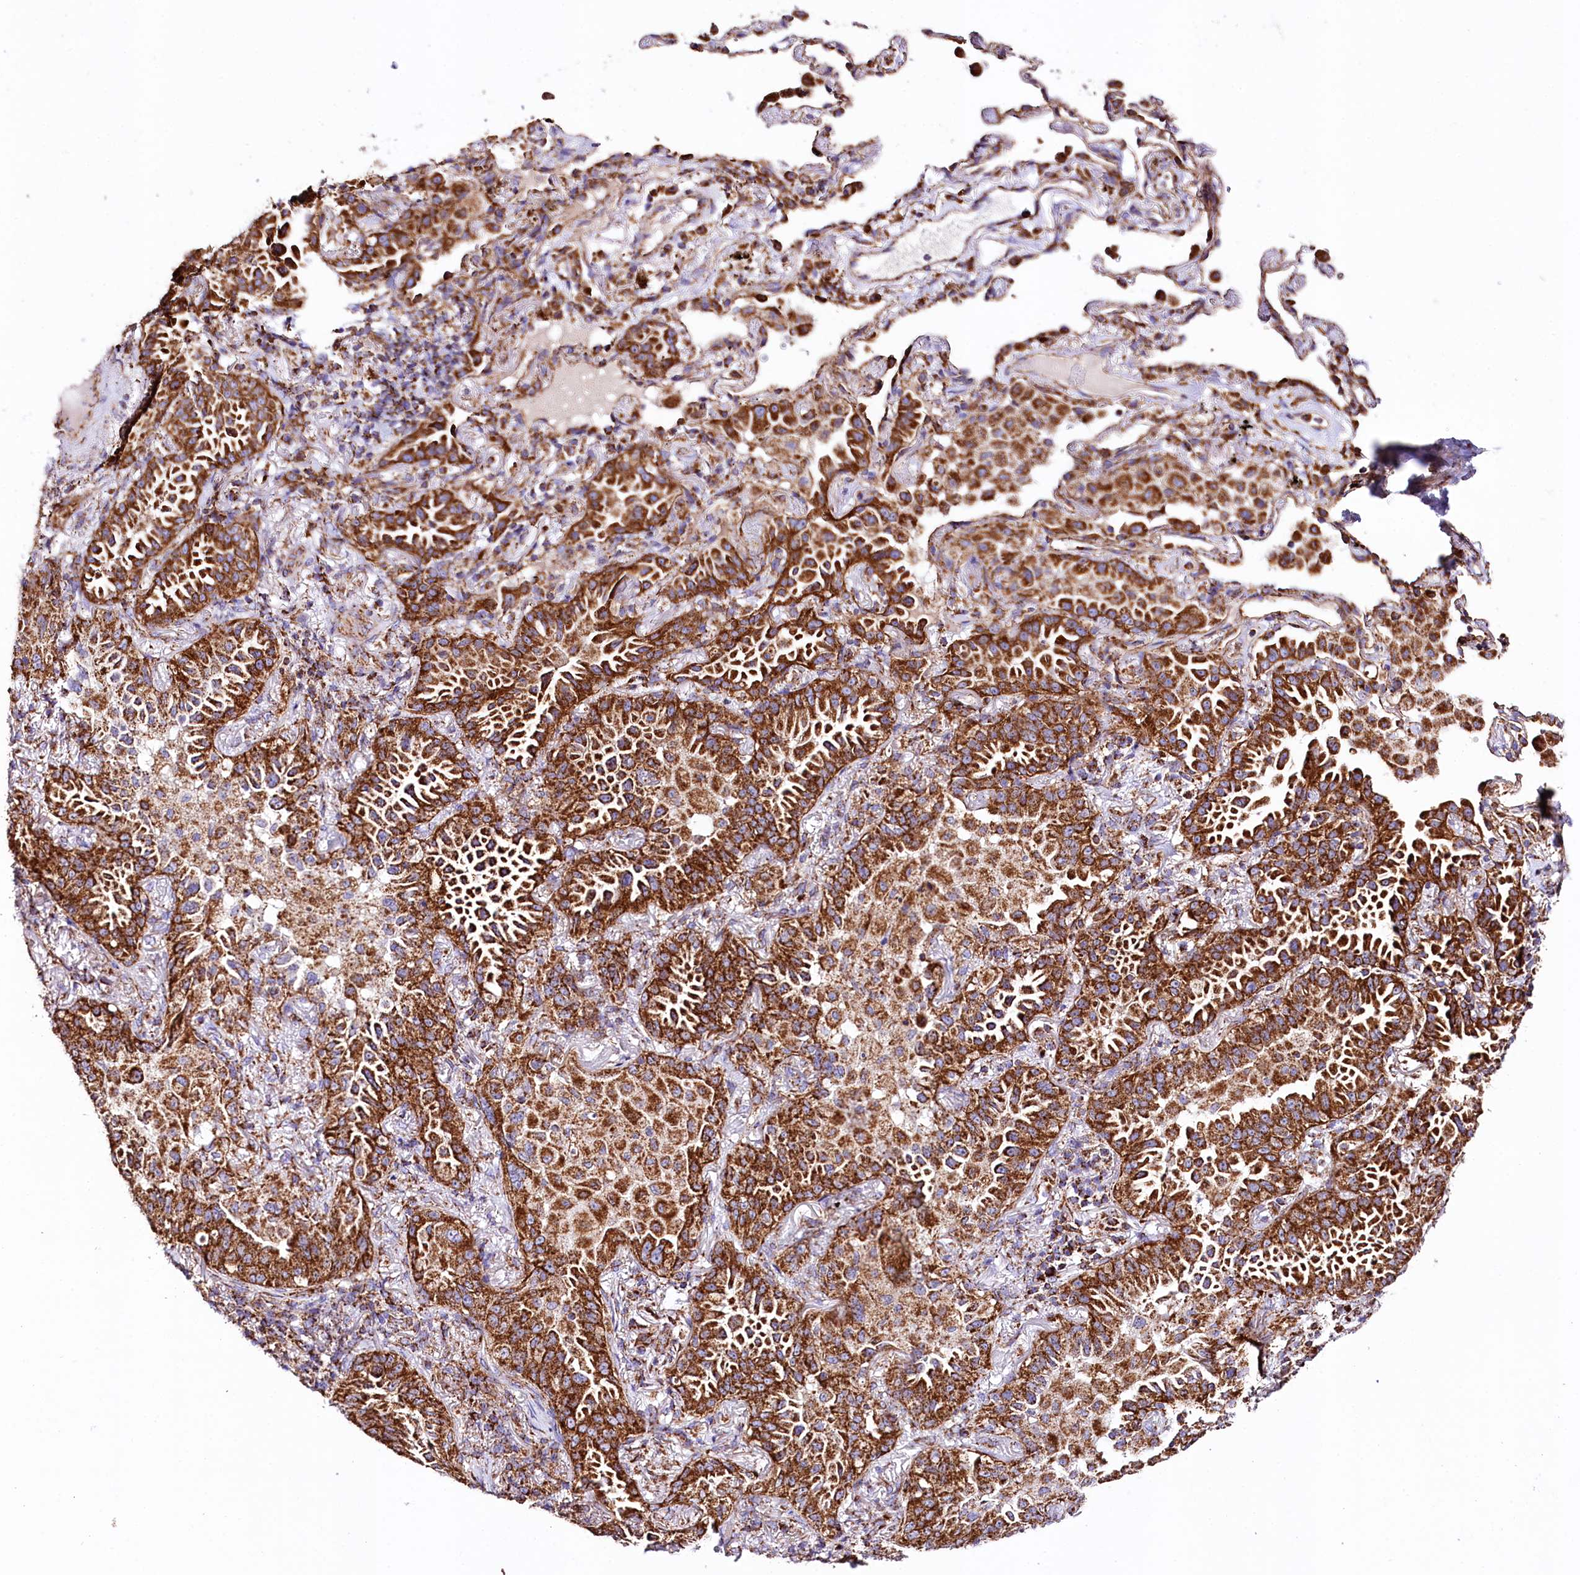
{"staining": {"intensity": "strong", "quantity": ">75%", "location": "cytoplasmic/membranous"}, "tissue": "lung cancer", "cell_type": "Tumor cells", "image_type": "cancer", "snomed": [{"axis": "morphology", "description": "Adenocarcinoma, NOS"}, {"axis": "topography", "description": "Lung"}], "caption": "This histopathology image exhibits lung adenocarcinoma stained with IHC to label a protein in brown. The cytoplasmic/membranous of tumor cells show strong positivity for the protein. Nuclei are counter-stained blue.", "gene": "APLP2", "patient": {"sex": "female", "age": 69}}